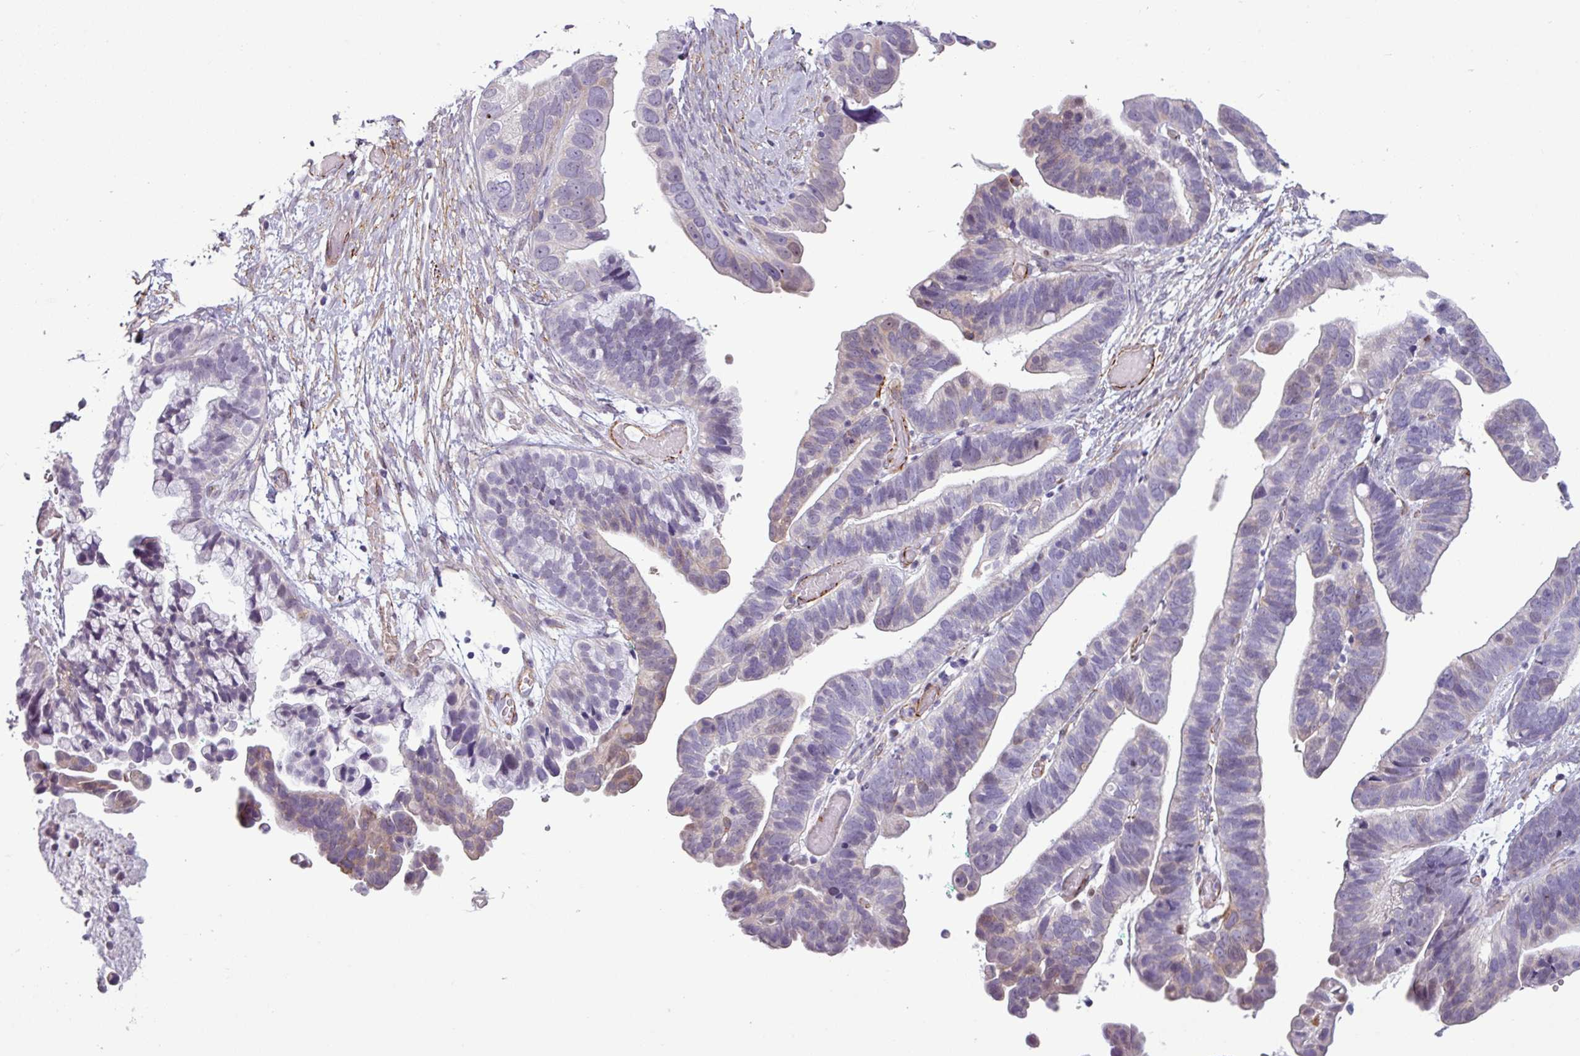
{"staining": {"intensity": "weak", "quantity": "<25%", "location": "cytoplasmic/membranous"}, "tissue": "ovarian cancer", "cell_type": "Tumor cells", "image_type": "cancer", "snomed": [{"axis": "morphology", "description": "Cystadenocarcinoma, serous, NOS"}, {"axis": "topography", "description": "Ovary"}], "caption": "Human serous cystadenocarcinoma (ovarian) stained for a protein using immunohistochemistry (IHC) shows no expression in tumor cells.", "gene": "ATP10A", "patient": {"sex": "female", "age": 56}}